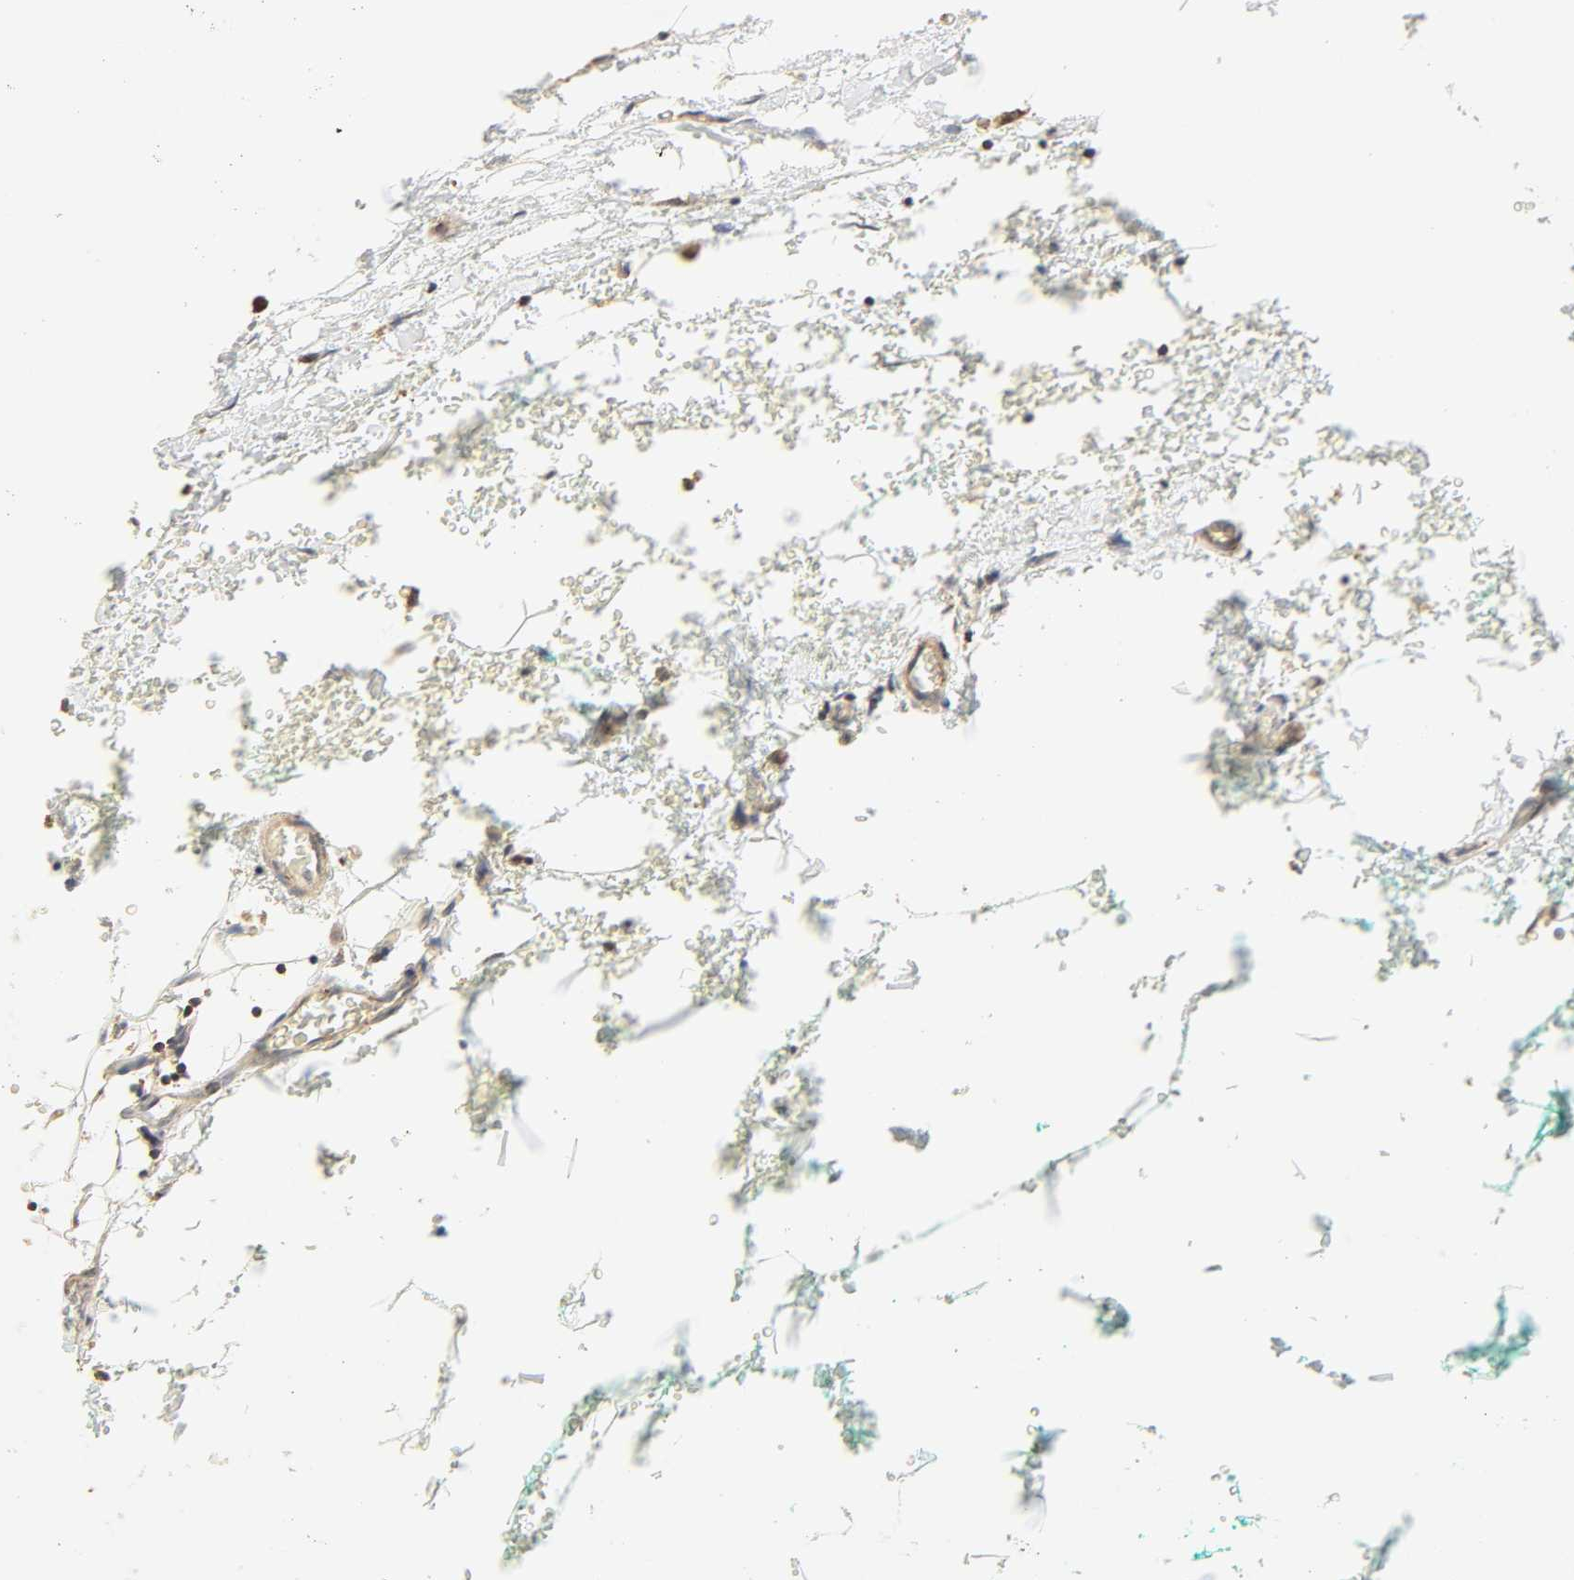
{"staining": {"intensity": "weak", "quantity": ">75%", "location": "cytoplasmic/membranous"}, "tissue": "breast cancer", "cell_type": "Tumor cells", "image_type": "cancer", "snomed": [{"axis": "morphology", "description": "Lobular carcinoma"}, {"axis": "topography", "description": "Breast"}], "caption": "Immunohistochemical staining of breast cancer shows low levels of weak cytoplasmic/membranous protein positivity in approximately >75% of tumor cells.", "gene": "ZMAT5", "patient": {"sex": "female", "age": 60}}